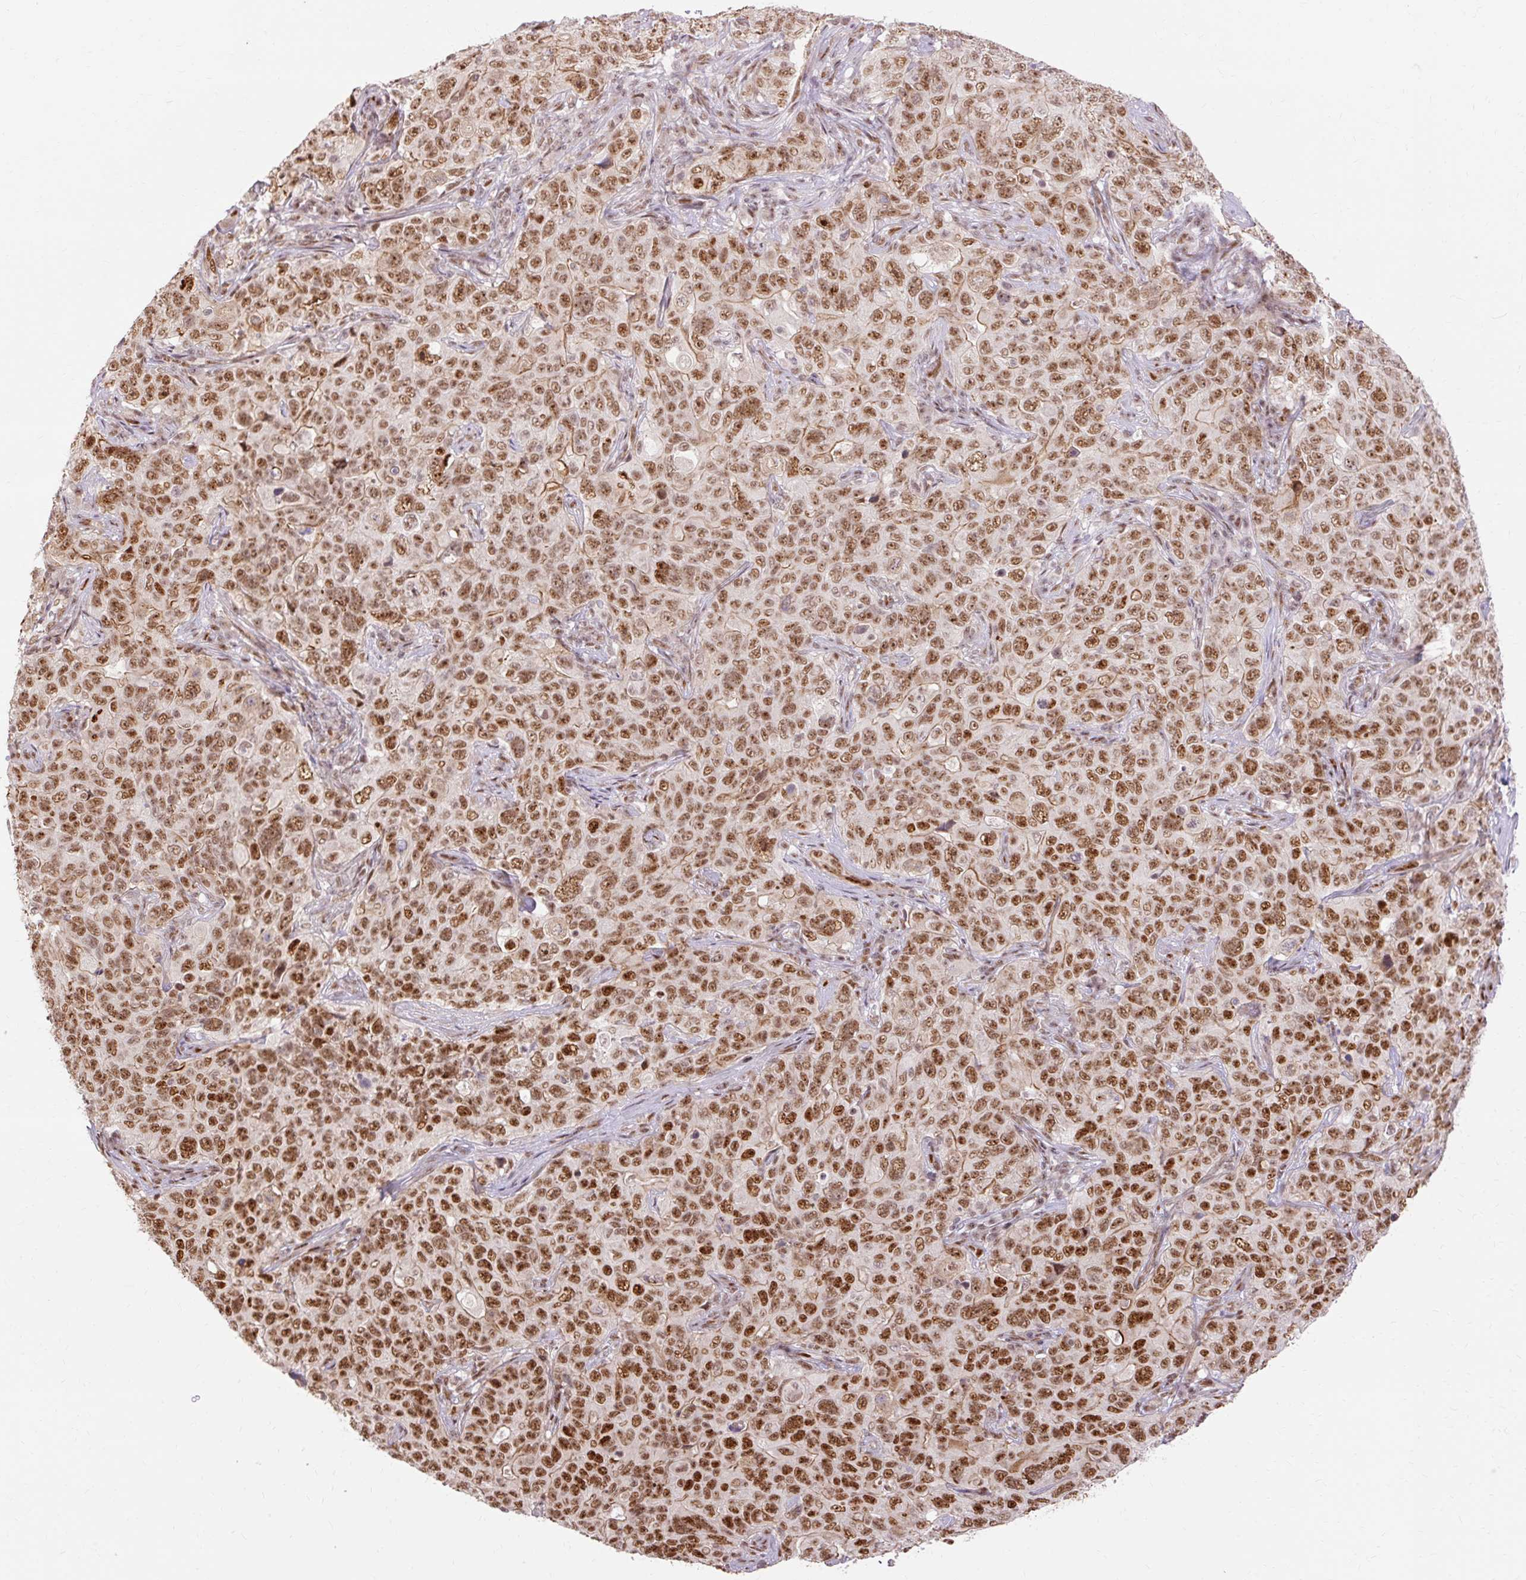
{"staining": {"intensity": "moderate", "quantity": ">75%", "location": "nuclear"}, "tissue": "pancreatic cancer", "cell_type": "Tumor cells", "image_type": "cancer", "snomed": [{"axis": "morphology", "description": "Adenocarcinoma, NOS"}, {"axis": "topography", "description": "Pancreas"}], "caption": "Immunohistochemistry (IHC) (DAB (3,3'-diaminobenzidine)) staining of pancreatic adenocarcinoma reveals moderate nuclear protein staining in approximately >75% of tumor cells.", "gene": "MECOM", "patient": {"sex": "male", "age": 68}}